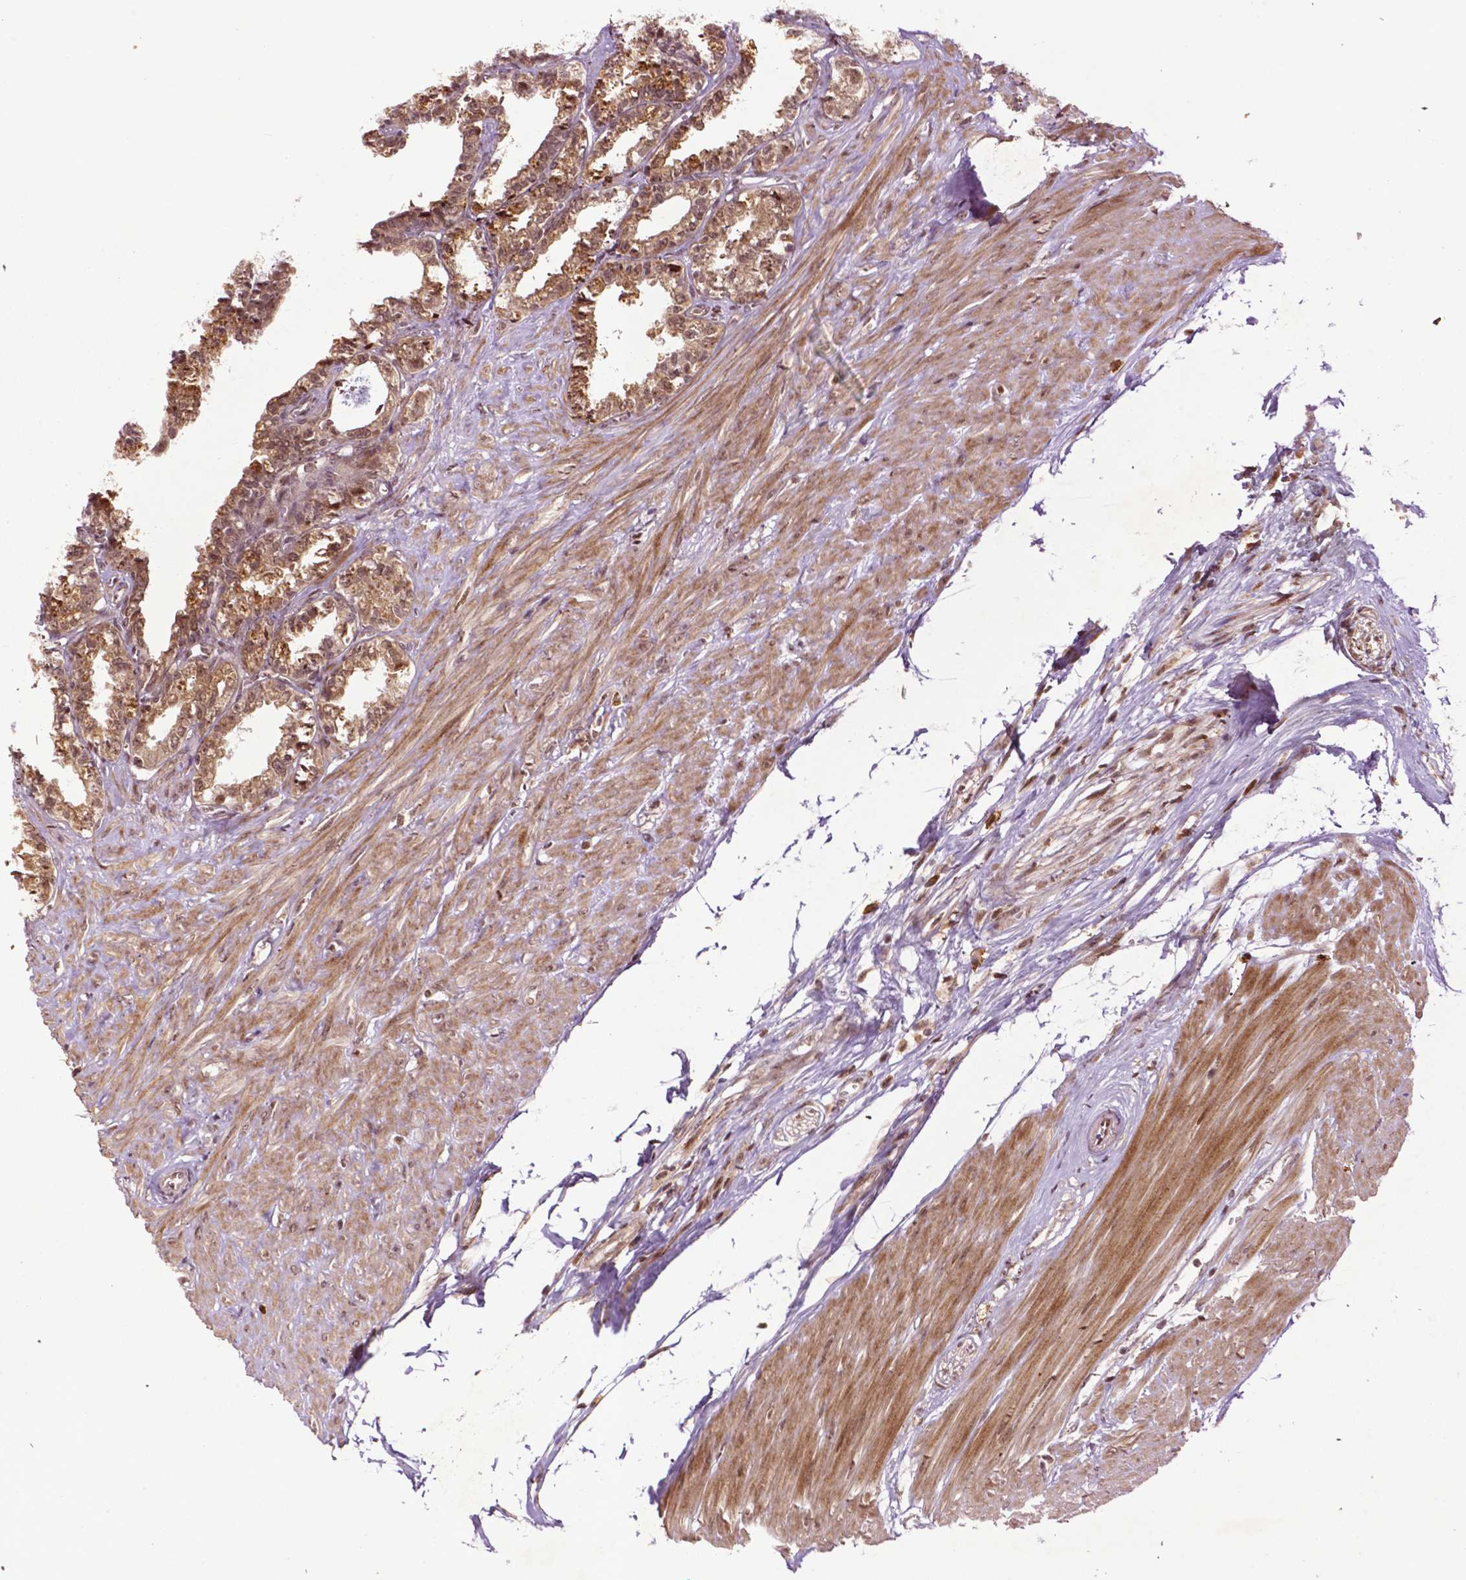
{"staining": {"intensity": "moderate", "quantity": ">75%", "location": "cytoplasmic/membranous,nuclear"}, "tissue": "seminal vesicle", "cell_type": "Glandular cells", "image_type": "normal", "snomed": [{"axis": "morphology", "description": "Normal tissue, NOS"}, {"axis": "morphology", "description": "Urothelial carcinoma, NOS"}, {"axis": "topography", "description": "Urinary bladder"}, {"axis": "topography", "description": "Seminal veicle"}], "caption": "Immunohistochemical staining of normal human seminal vesicle demonstrates moderate cytoplasmic/membranous,nuclear protein staining in about >75% of glandular cells.", "gene": "TMX2", "patient": {"sex": "male", "age": 76}}